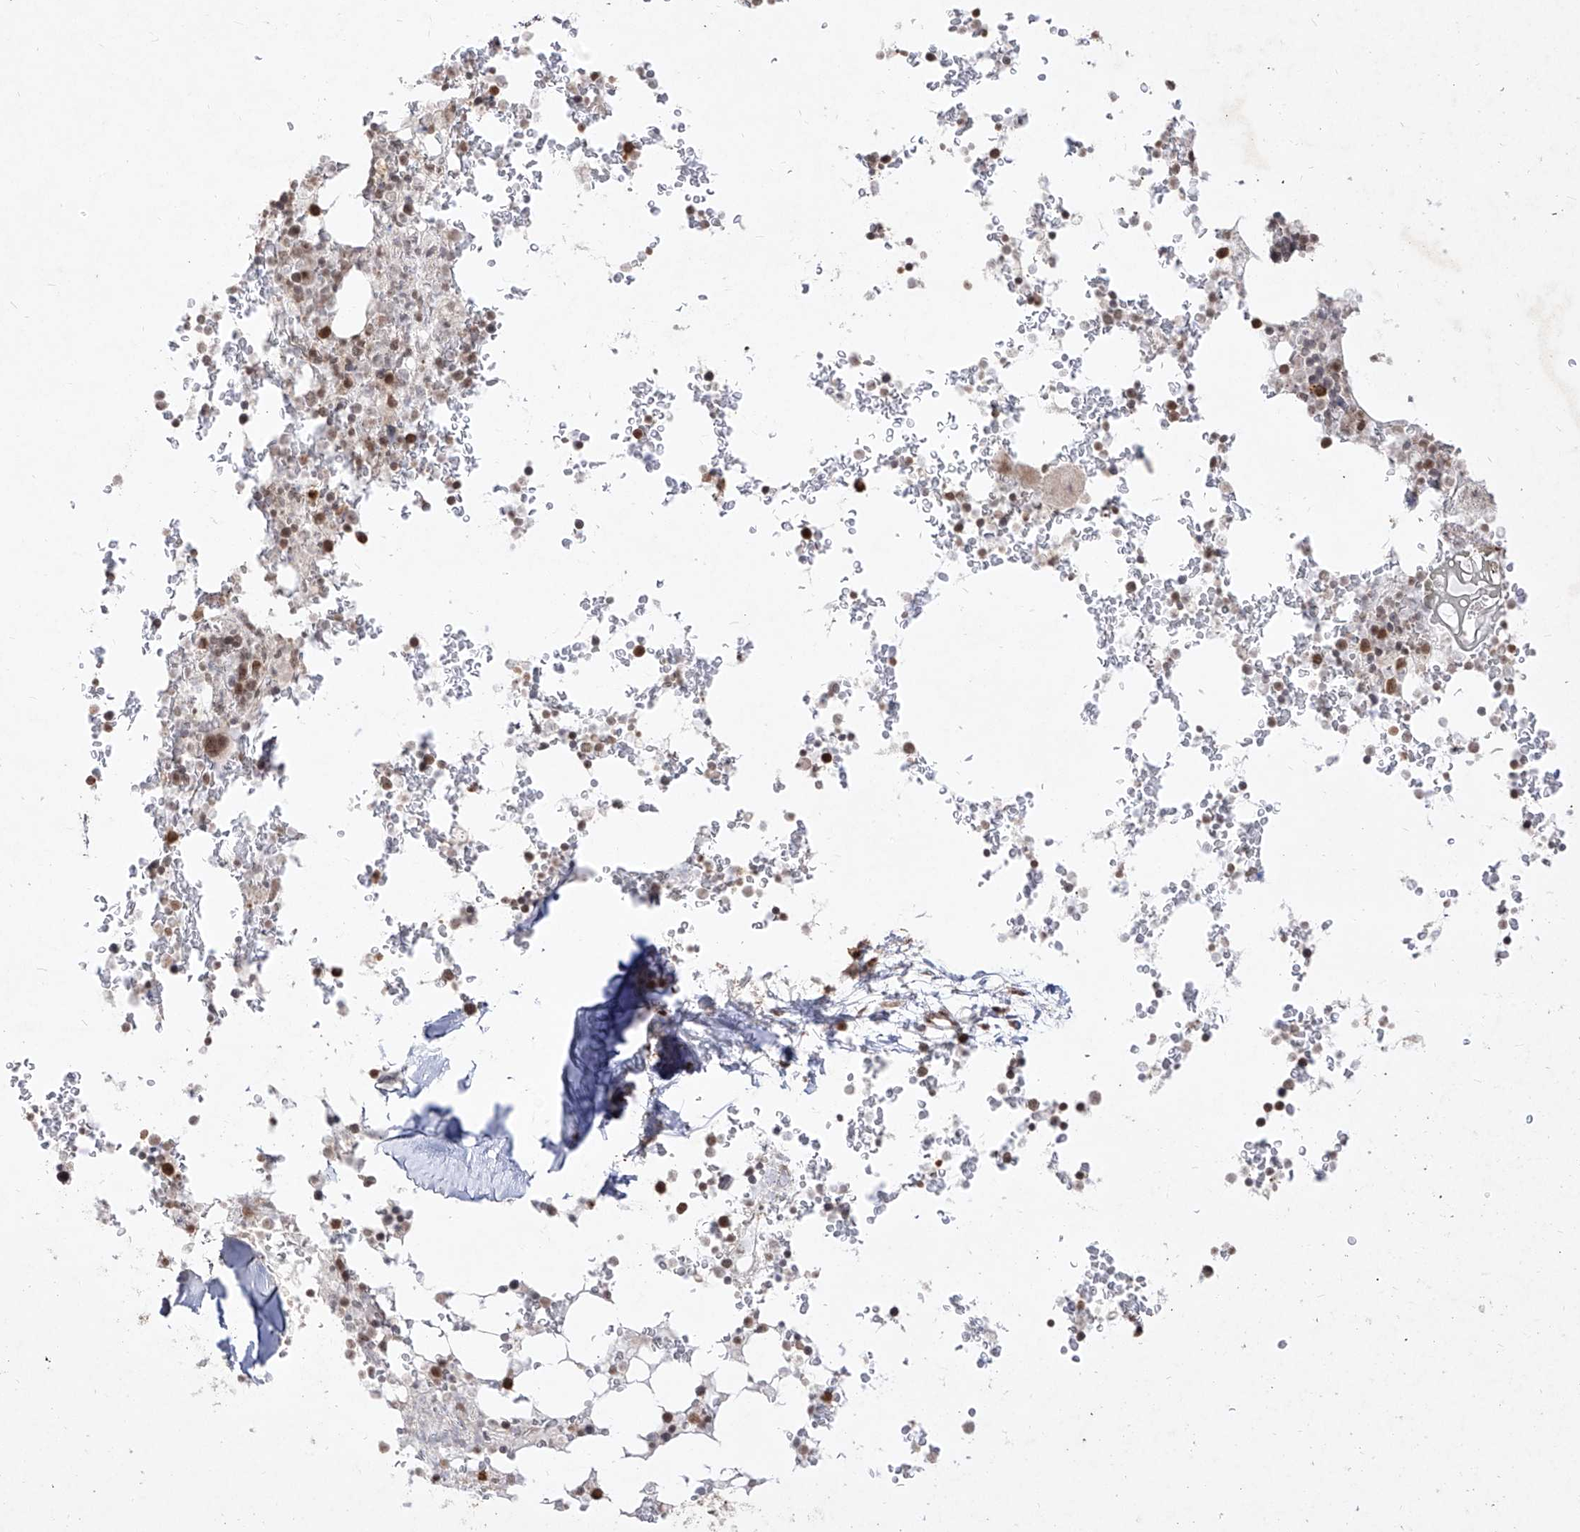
{"staining": {"intensity": "moderate", "quantity": ">75%", "location": "nuclear"}, "tissue": "bone marrow", "cell_type": "Hematopoietic cells", "image_type": "normal", "snomed": [{"axis": "morphology", "description": "Normal tissue, NOS"}, {"axis": "topography", "description": "Bone marrow"}], "caption": "Immunohistochemistry of normal human bone marrow reveals medium levels of moderate nuclear staining in about >75% of hematopoietic cells. Using DAB (brown) and hematoxylin (blue) stains, captured at high magnification using brightfield microscopy.", "gene": "SNRNP27", "patient": {"sex": "male", "age": 58}}